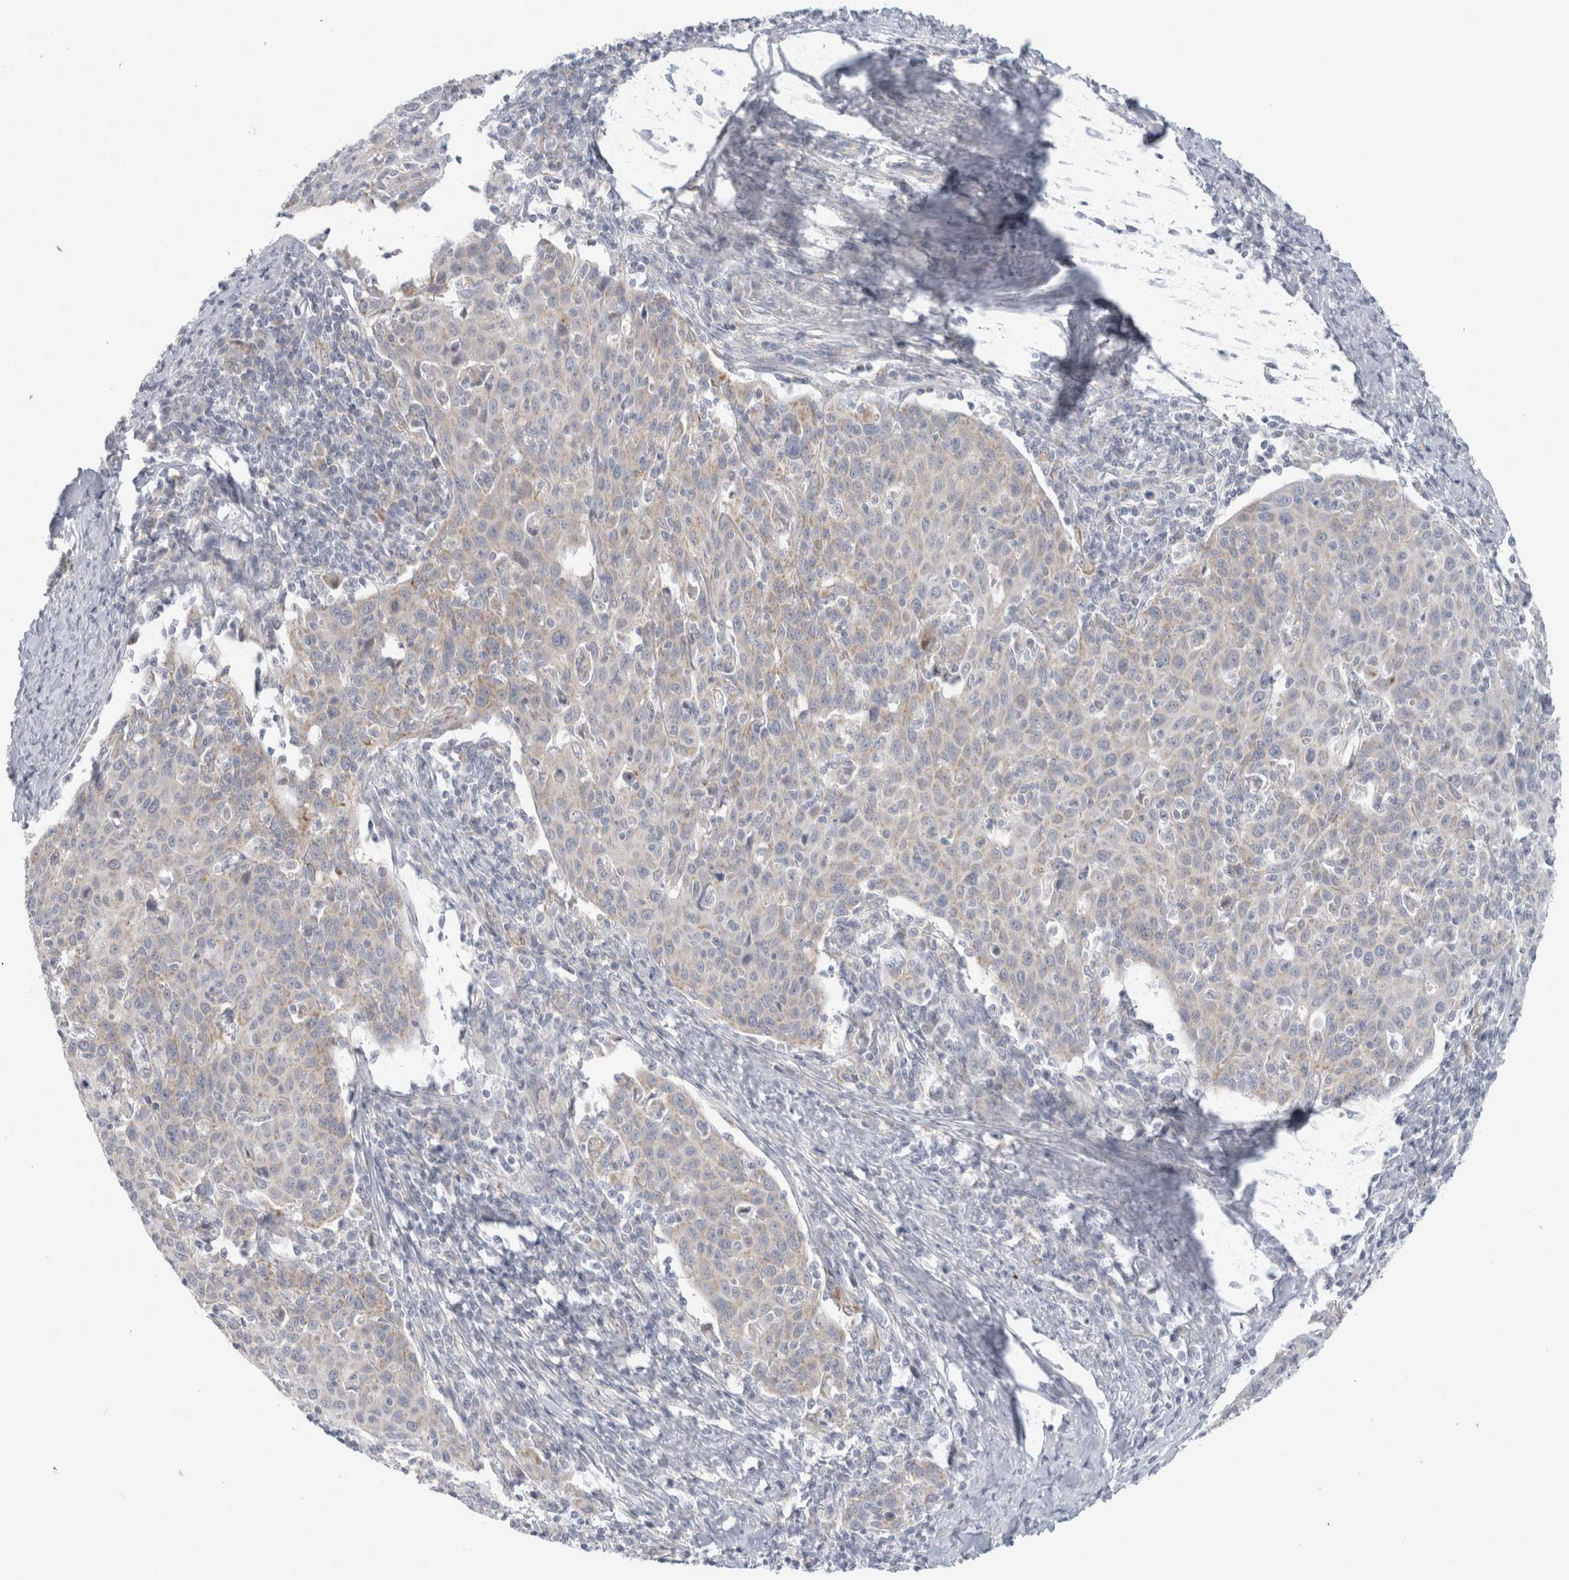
{"staining": {"intensity": "weak", "quantity": "<25%", "location": "cytoplasmic/membranous"}, "tissue": "cervical cancer", "cell_type": "Tumor cells", "image_type": "cancer", "snomed": [{"axis": "morphology", "description": "Squamous cell carcinoma, NOS"}, {"axis": "topography", "description": "Cervix"}], "caption": "The photomicrograph reveals no significant expression in tumor cells of cervical cancer (squamous cell carcinoma).", "gene": "FAHD1", "patient": {"sex": "female", "age": 38}}